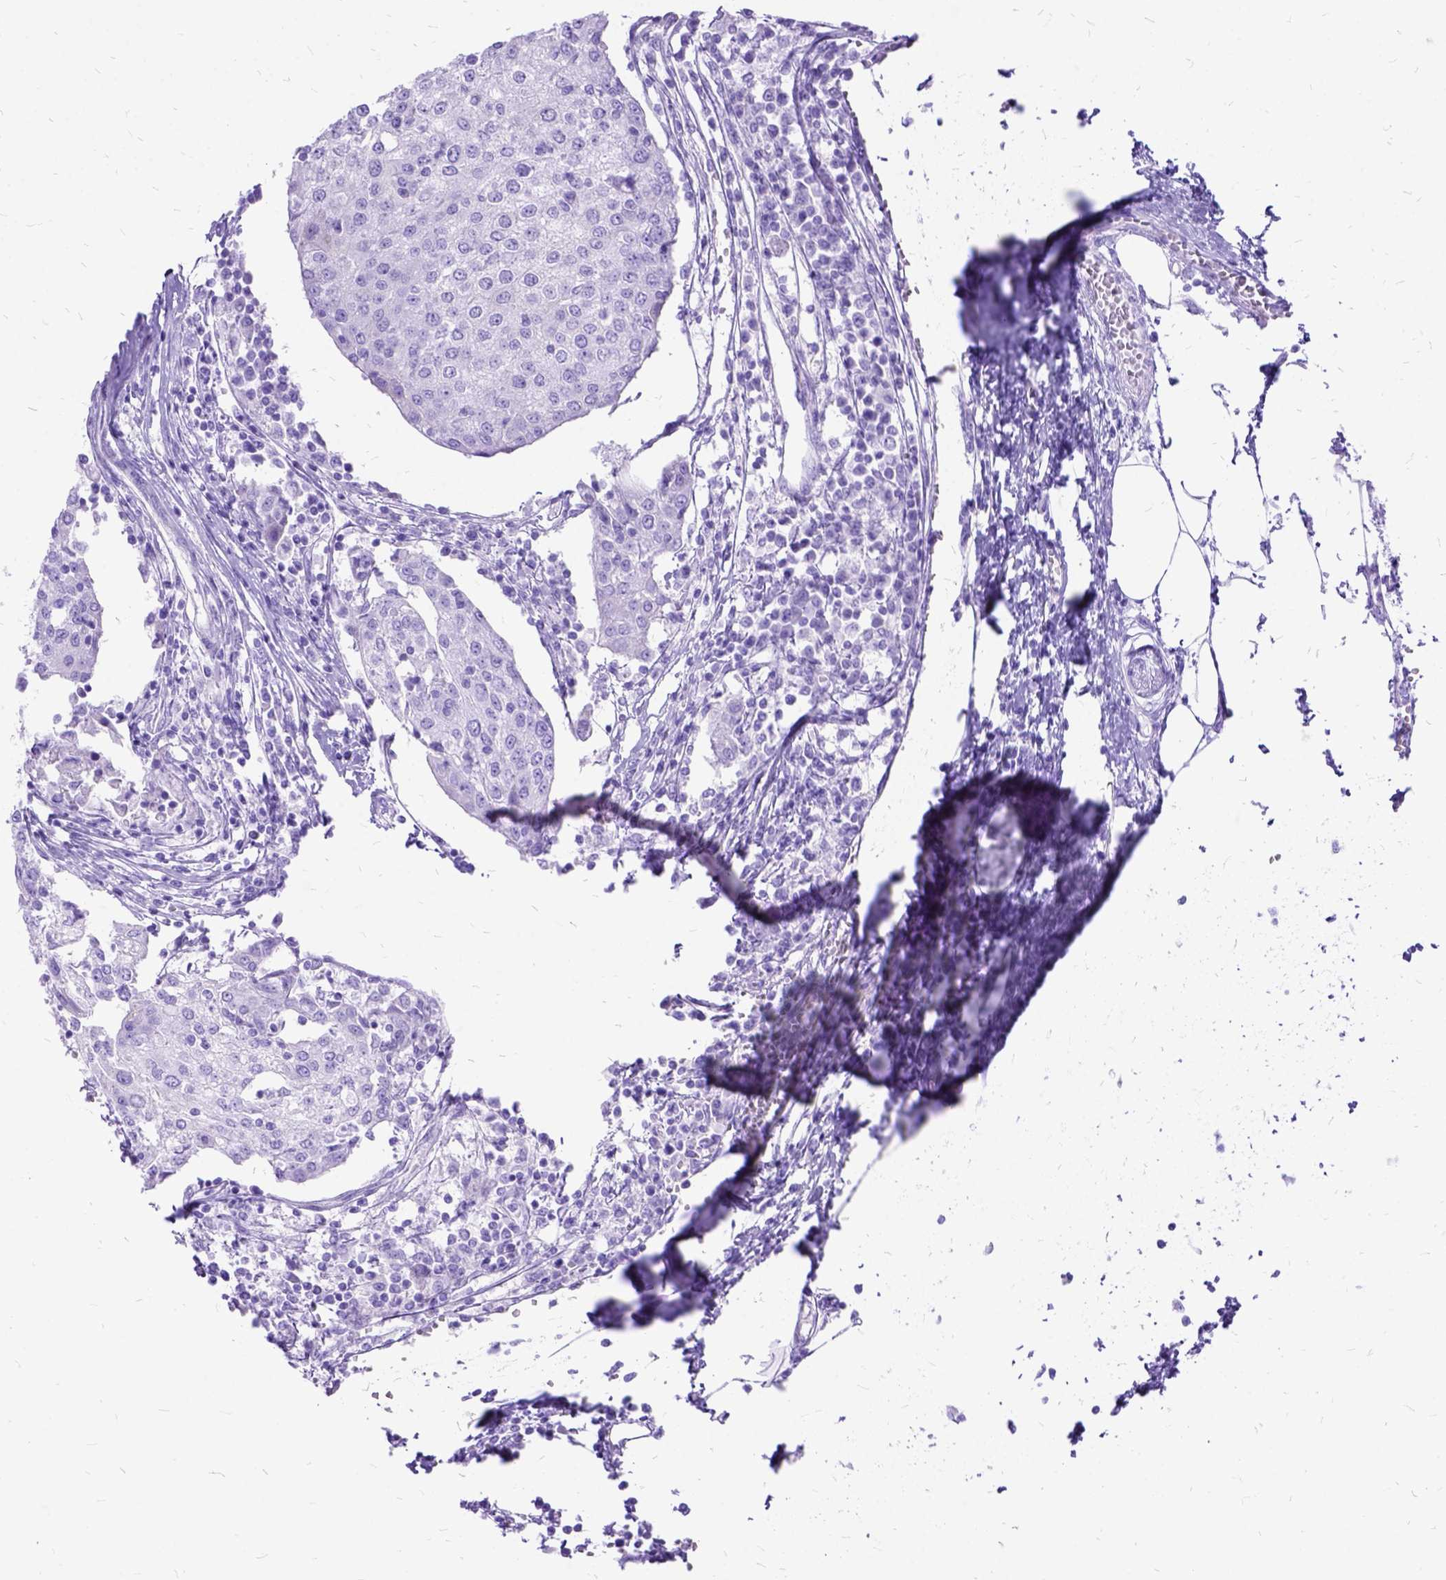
{"staining": {"intensity": "negative", "quantity": "none", "location": "none"}, "tissue": "urothelial cancer", "cell_type": "Tumor cells", "image_type": "cancer", "snomed": [{"axis": "morphology", "description": "Urothelial carcinoma, High grade"}, {"axis": "topography", "description": "Urinary bladder"}], "caption": "This image is of high-grade urothelial carcinoma stained with immunohistochemistry to label a protein in brown with the nuclei are counter-stained blue. There is no expression in tumor cells. (DAB immunohistochemistry, high magnification).", "gene": "DNAH2", "patient": {"sex": "female", "age": 85}}